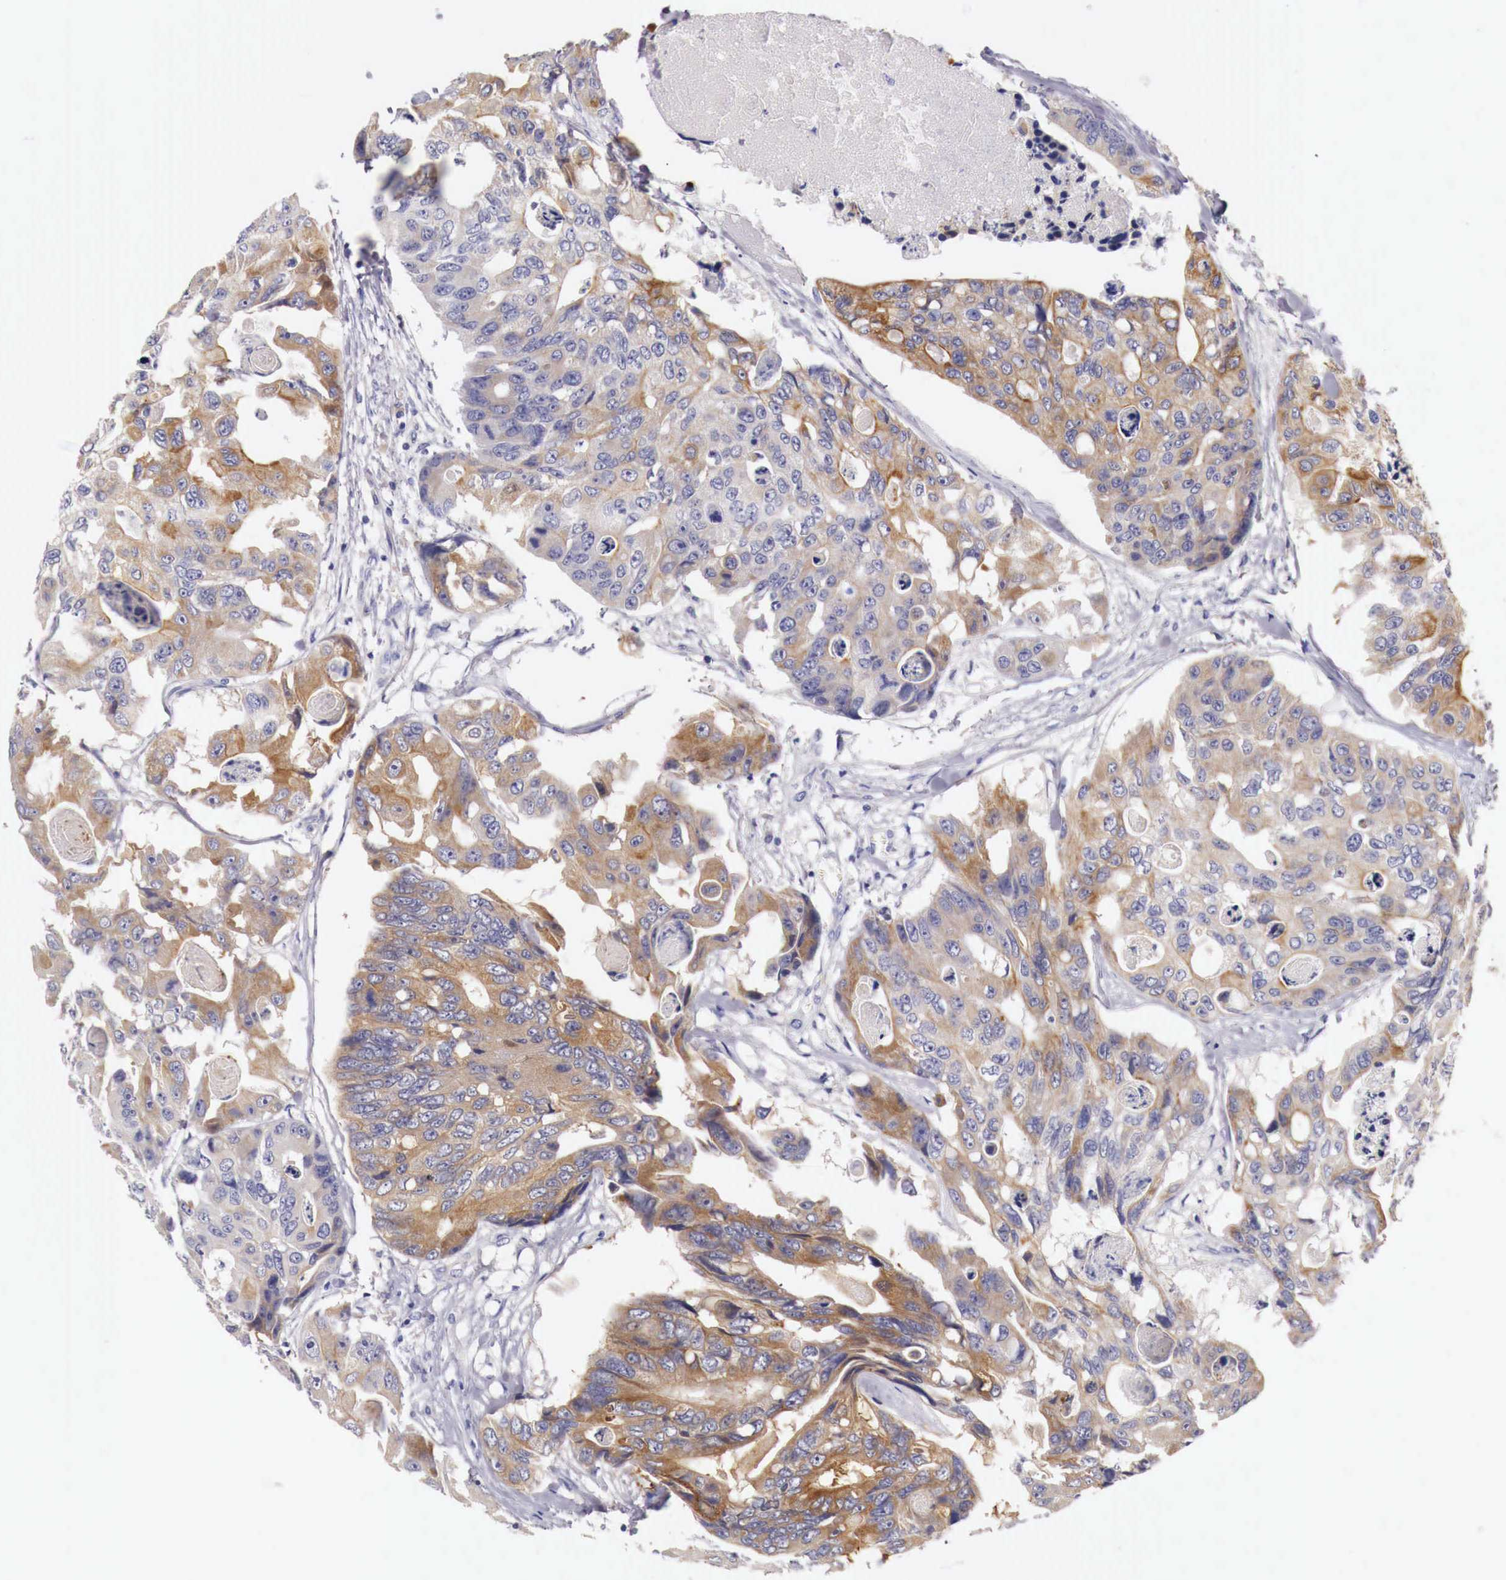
{"staining": {"intensity": "moderate", "quantity": ">75%", "location": "cytoplasmic/membranous"}, "tissue": "colorectal cancer", "cell_type": "Tumor cells", "image_type": "cancer", "snomed": [{"axis": "morphology", "description": "Adenocarcinoma, NOS"}, {"axis": "topography", "description": "Colon"}], "caption": "Immunohistochemistry (IHC) micrograph of neoplastic tissue: human adenocarcinoma (colorectal) stained using immunohistochemistry (IHC) shows medium levels of moderate protein expression localized specifically in the cytoplasmic/membranous of tumor cells, appearing as a cytoplasmic/membranous brown color.", "gene": "NREP", "patient": {"sex": "female", "age": 86}}